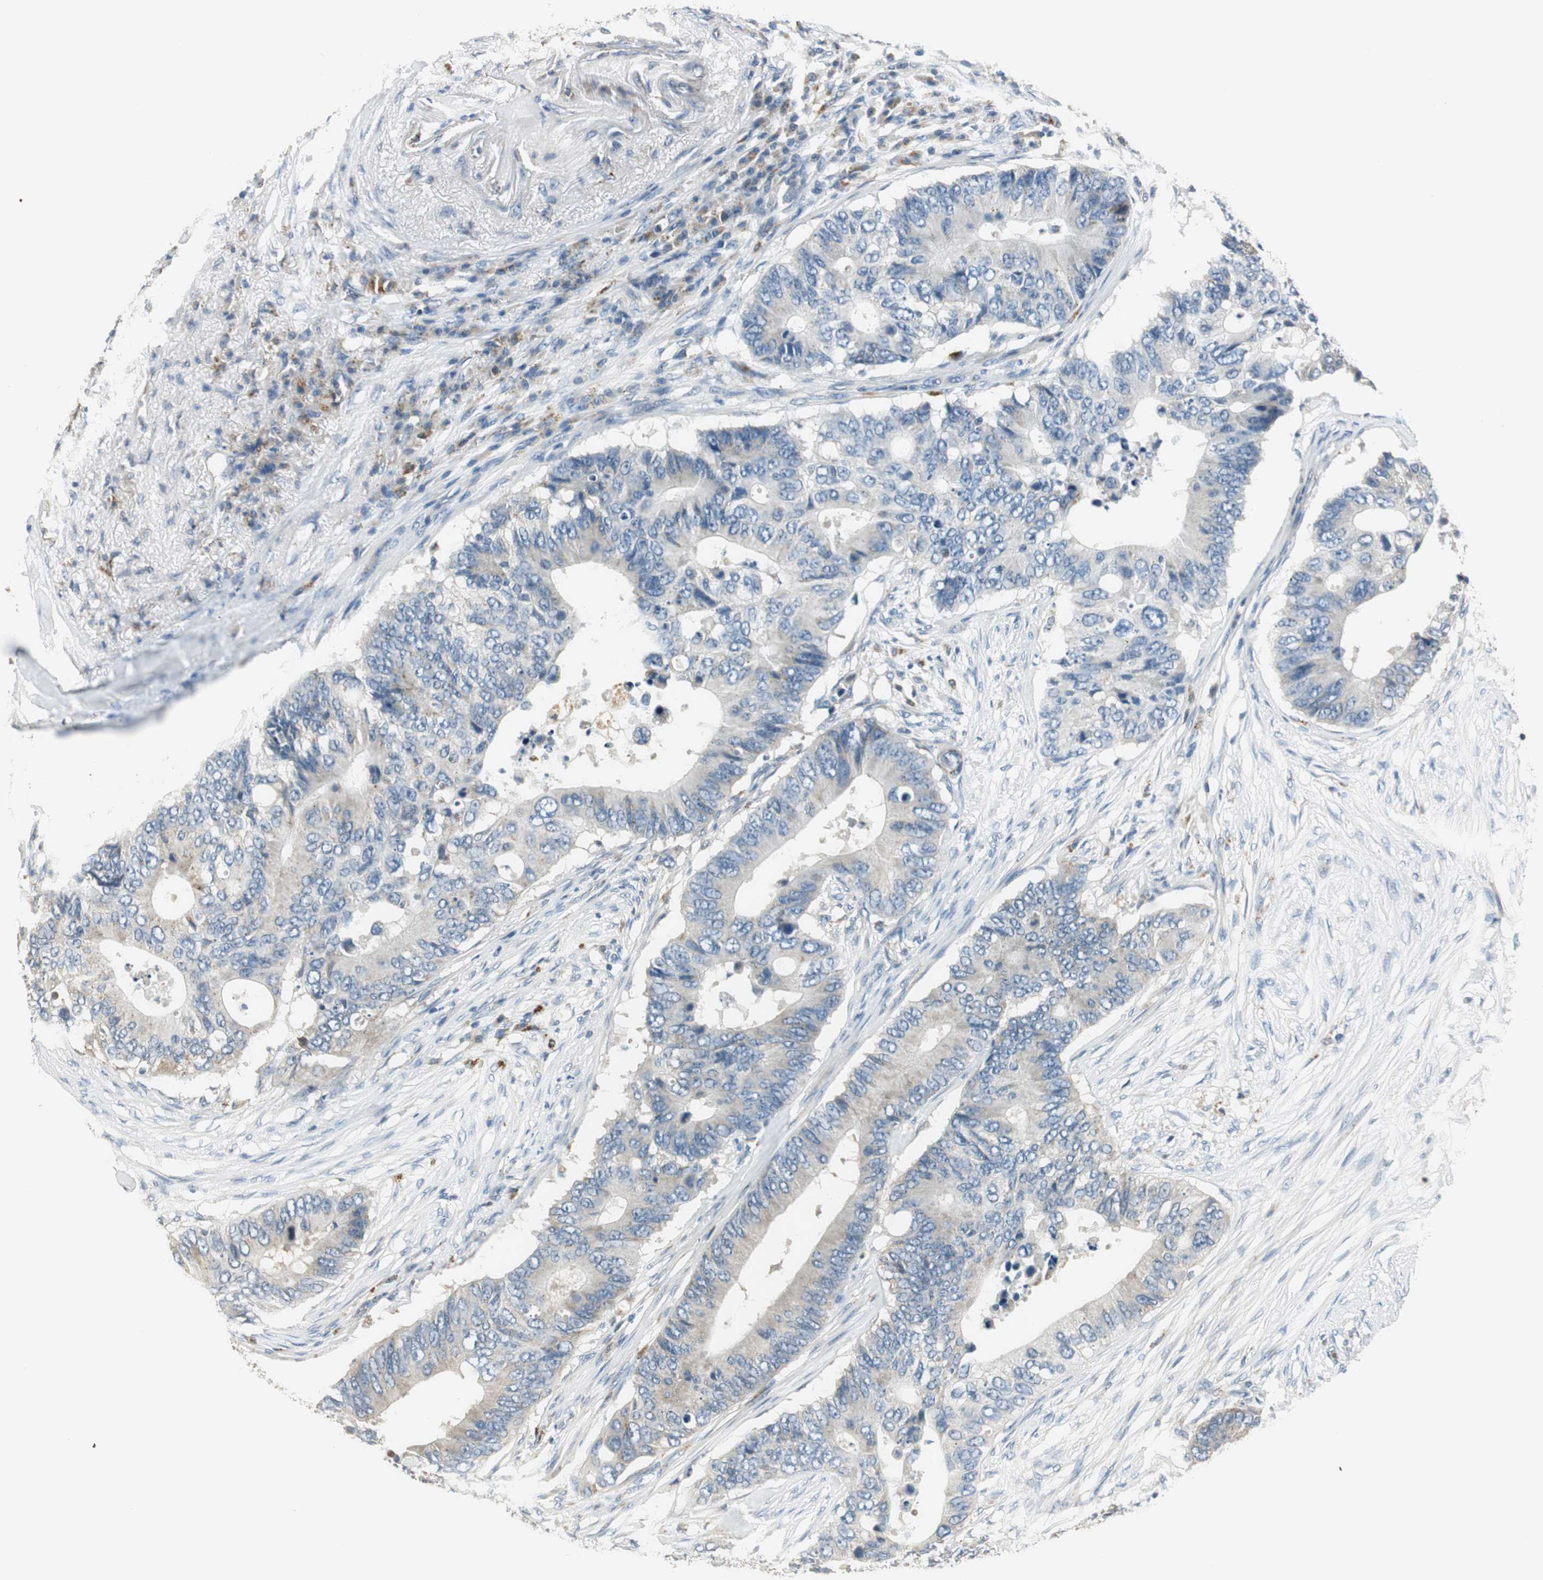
{"staining": {"intensity": "negative", "quantity": "none", "location": "none"}, "tissue": "colorectal cancer", "cell_type": "Tumor cells", "image_type": "cancer", "snomed": [{"axis": "morphology", "description": "Adenocarcinoma, NOS"}, {"axis": "topography", "description": "Colon"}], "caption": "An image of colorectal adenocarcinoma stained for a protein demonstrates no brown staining in tumor cells.", "gene": "NIT1", "patient": {"sex": "male", "age": 71}}